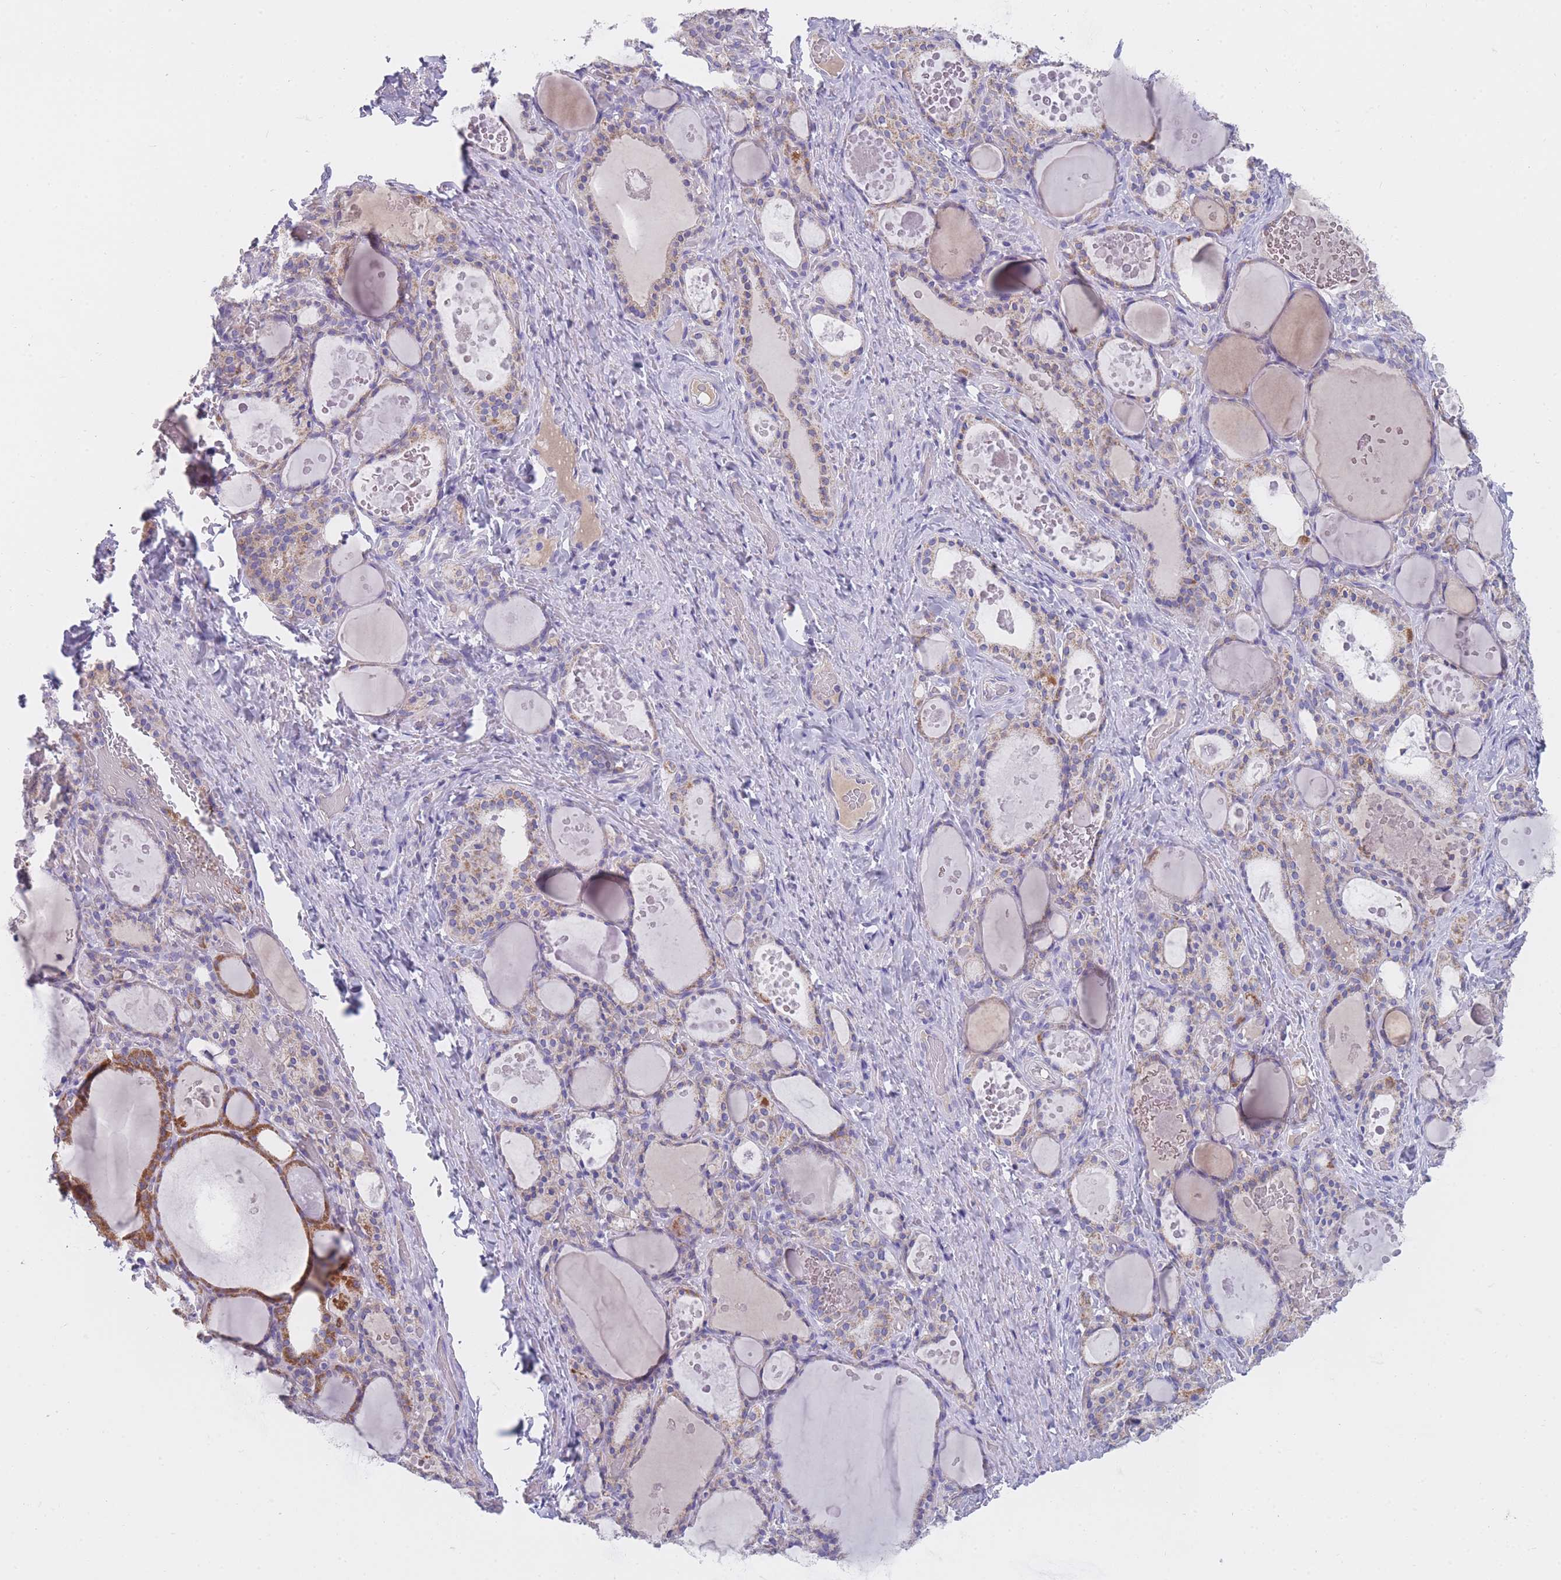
{"staining": {"intensity": "moderate", "quantity": "<25%", "location": "cytoplasmic/membranous"}, "tissue": "thyroid gland", "cell_type": "Glandular cells", "image_type": "normal", "snomed": [{"axis": "morphology", "description": "Normal tissue, NOS"}, {"axis": "topography", "description": "Thyroid gland"}], "caption": "Moderate cytoplasmic/membranous expression for a protein is seen in about <25% of glandular cells of benign thyroid gland using immunohistochemistry.", "gene": "MRPS14", "patient": {"sex": "female", "age": 46}}